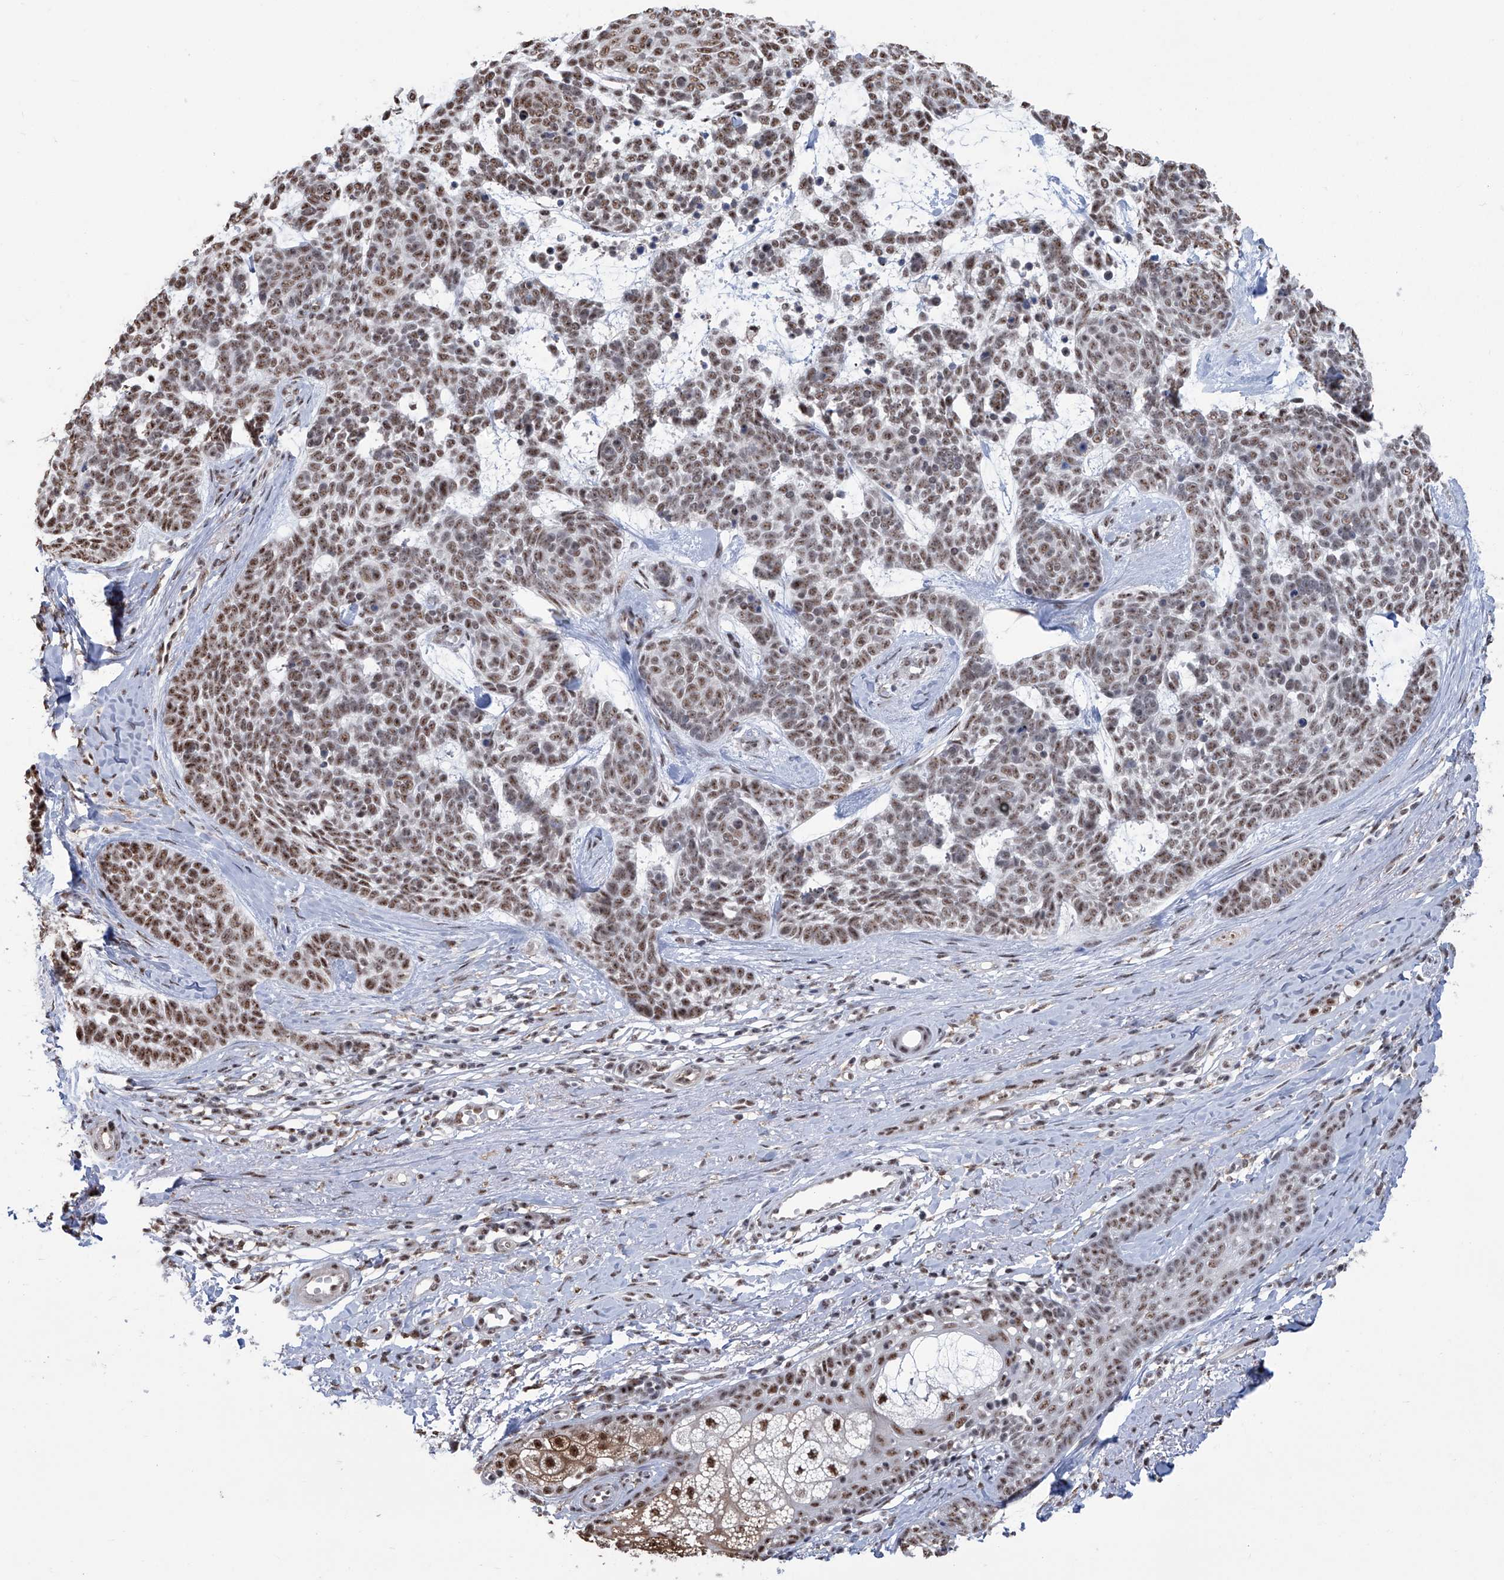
{"staining": {"intensity": "moderate", "quantity": ">75%", "location": "nuclear"}, "tissue": "skin cancer", "cell_type": "Tumor cells", "image_type": "cancer", "snomed": [{"axis": "morphology", "description": "Basal cell carcinoma"}, {"axis": "topography", "description": "Skin"}], "caption": "Protein expression analysis of skin cancer reveals moderate nuclear positivity in about >75% of tumor cells. (IHC, brightfield microscopy, high magnification).", "gene": "FBXL4", "patient": {"sex": "female", "age": 81}}